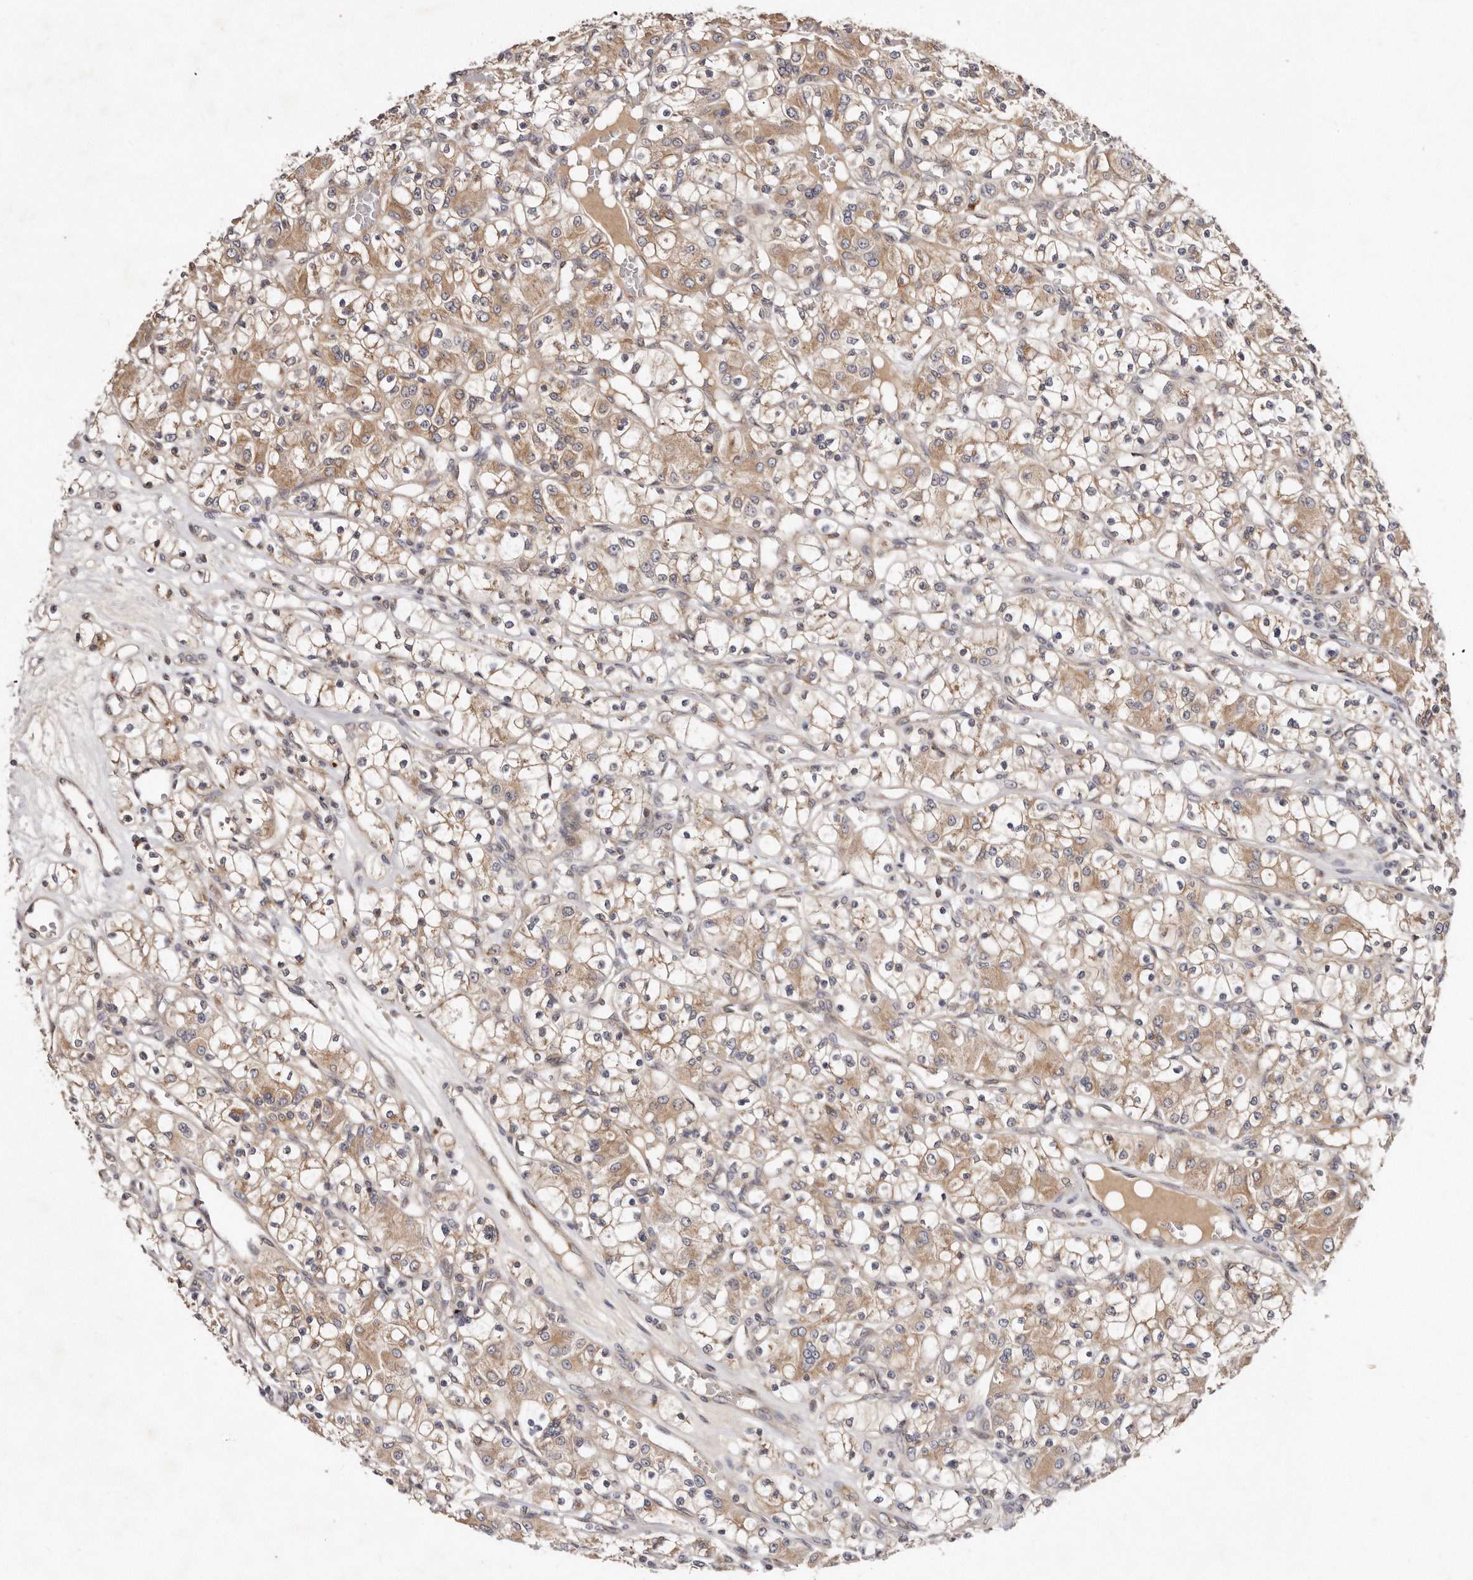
{"staining": {"intensity": "moderate", "quantity": ">75%", "location": "cytoplasmic/membranous"}, "tissue": "renal cancer", "cell_type": "Tumor cells", "image_type": "cancer", "snomed": [{"axis": "morphology", "description": "Adenocarcinoma, NOS"}, {"axis": "topography", "description": "Kidney"}], "caption": "Adenocarcinoma (renal) stained for a protein reveals moderate cytoplasmic/membranous positivity in tumor cells.", "gene": "DACT2", "patient": {"sex": "female", "age": 59}}